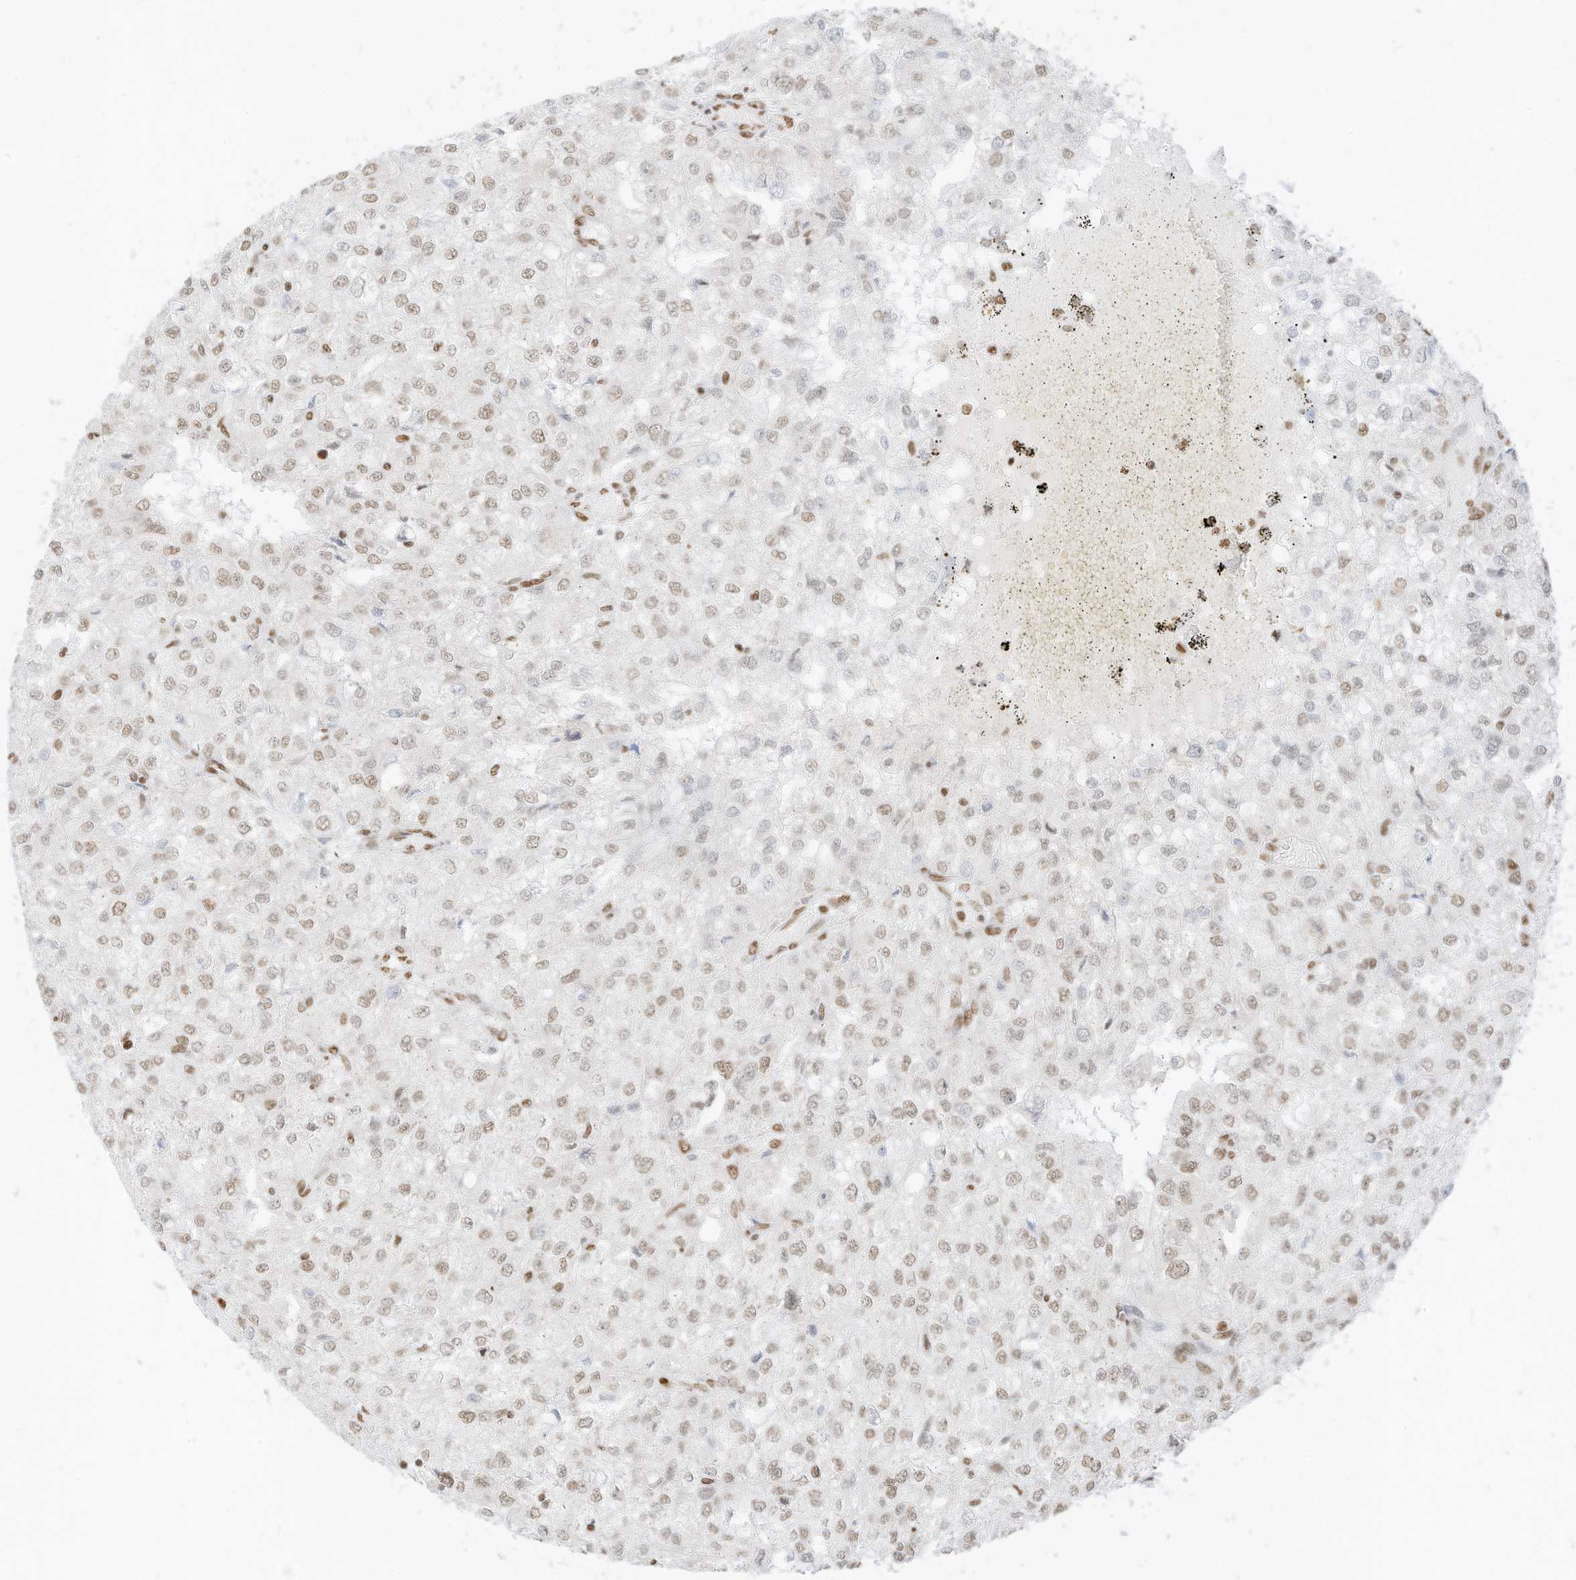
{"staining": {"intensity": "weak", "quantity": ">75%", "location": "nuclear"}, "tissue": "renal cancer", "cell_type": "Tumor cells", "image_type": "cancer", "snomed": [{"axis": "morphology", "description": "Adenocarcinoma, NOS"}, {"axis": "topography", "description": "Kidney"}], "caption": "The immunohistochemical stain labels weak nuclear positivity in tumor cells of renal adenocarcinoma tissue.", "gene": "SMARCA2", "patient": {"sex": "female", "age": 54}}